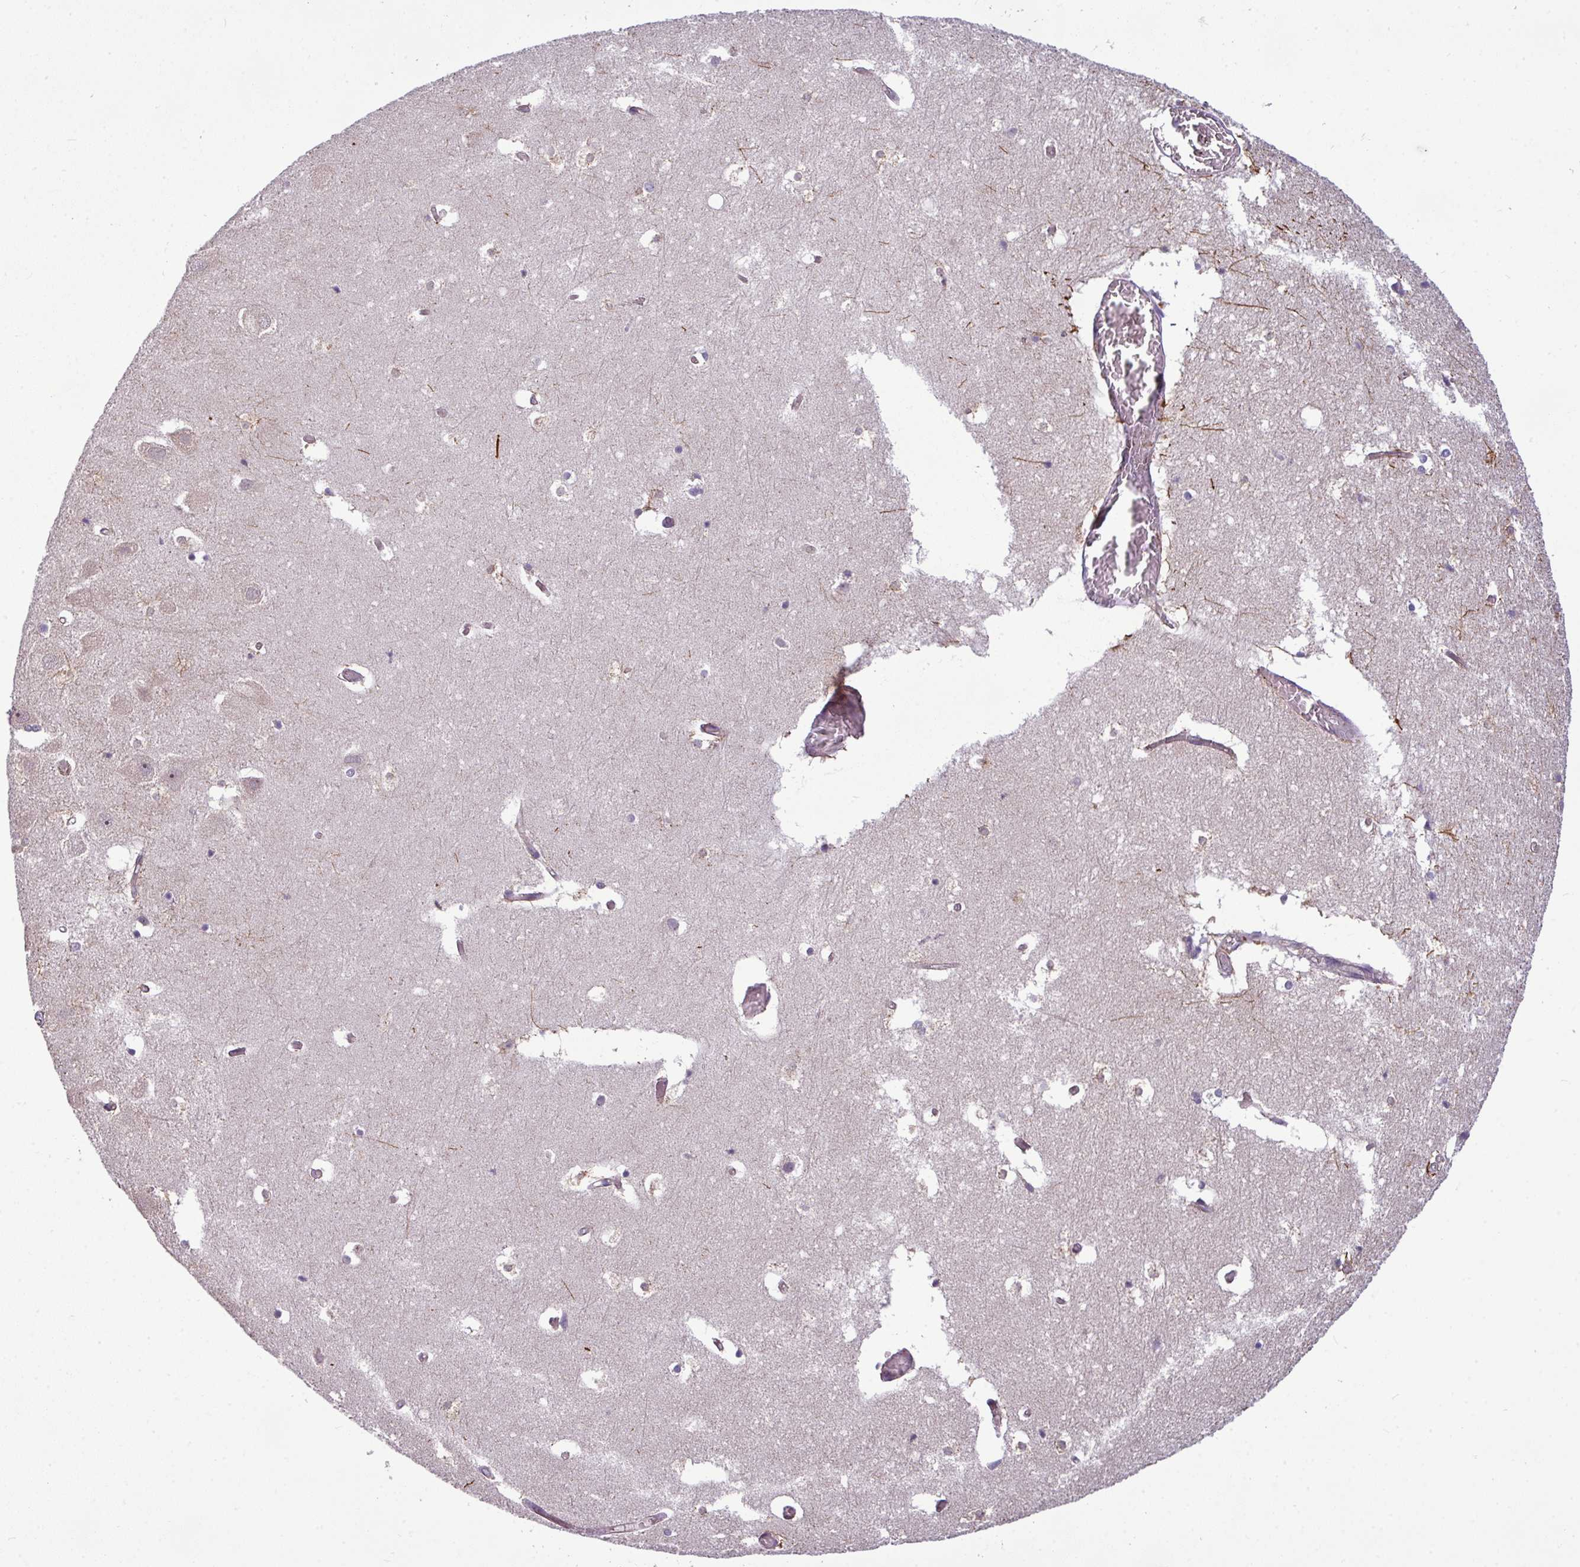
{"staining": {"intensity": "negative", "quantity": "none", "location": "none"}, "tissue": "hippocampus", "cell_type": "Glial cells", "image_type": "normal", "snomed": [{"axis": "morphology", "description": "Normal tissue, NOS"}, {"axis": "topography", "description": "Hippocampus"}], "caption": "Immunohistochemistry image of normal hippocampus: hippocampus stained with DAB exhibits no significant protein staining in glial cells. Nuclei are stained in blue.", "gene": "ZNF35", "patient": {"sex": "female", "age": 52}}